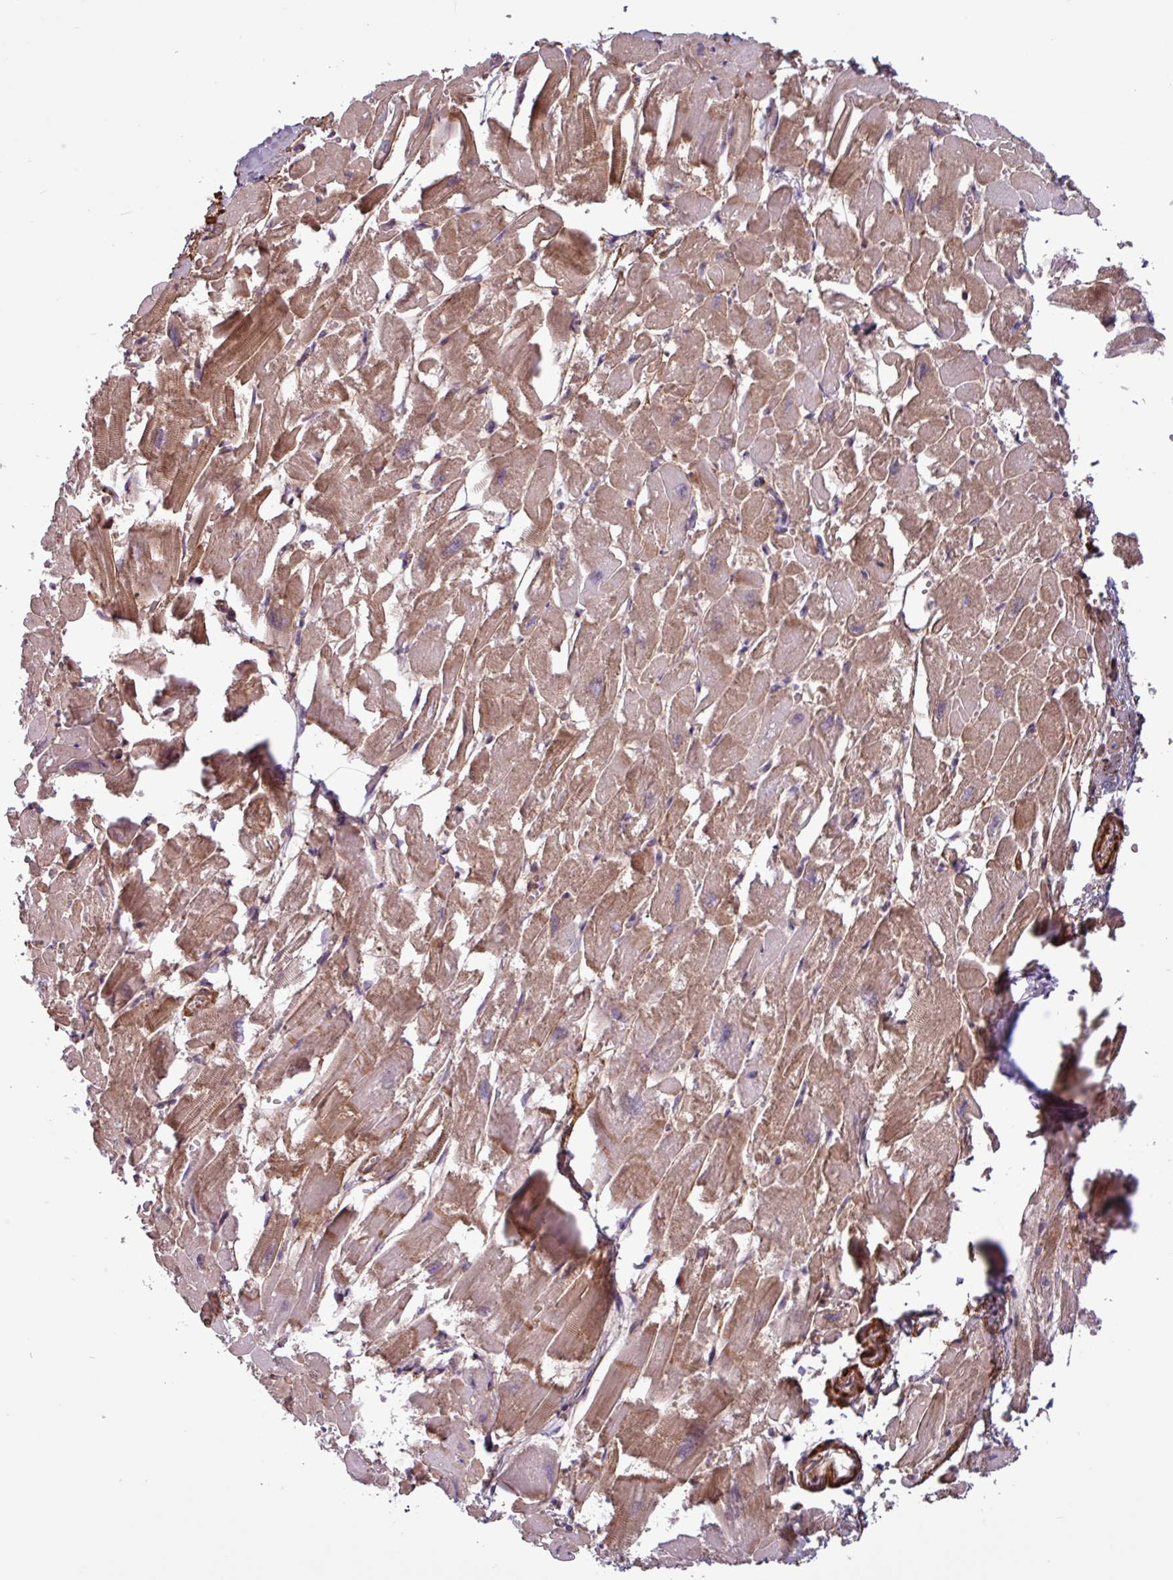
{"staining": {"intensity": "moderate", "quantity": "25%-75%", "location": "cytoplasmic/membranous"}, "tissue": "heart muscle", "cell_type": "Cardiomyocytes", "image_type": "normal", "snomed": [{"axis": "morphology", "description": "Normal tissue, NOS"}, {"axis": "topography", "description": "Heart"}], "caption": "High-magnification brightfield microscopy of benign heart muscle stained with DAB (brown) and counterstained with hematoxylin (blue). cardiomyocytes exhibit moderate cytoplasmic/membranous positivity is seen in about25%-75% of cells. The protein of interest is shown in brown color, while the nuclei are stained blue.", "gene": "PCED1A", "patient": {"sex": "male", "age": 54}}